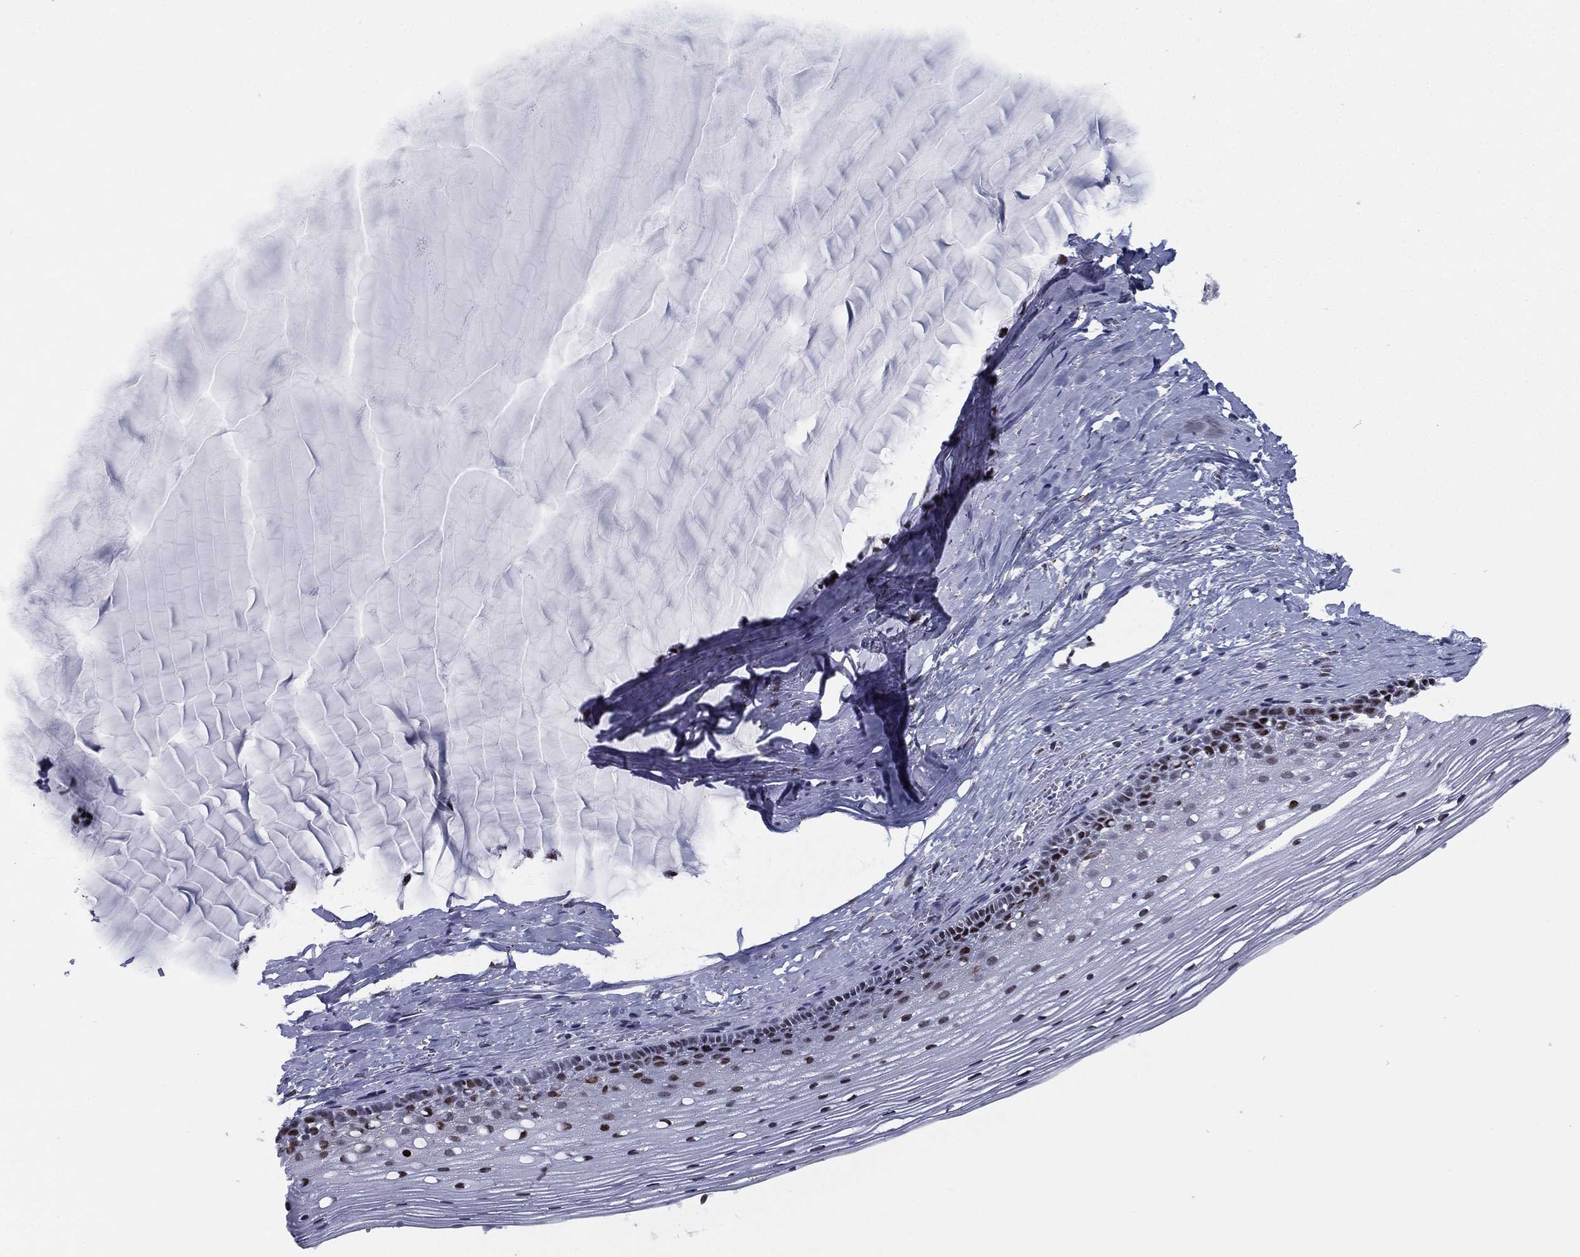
{"staining": {"intensity": "strong", "quantity": "<25%", "location": "nuclear"}, "tissue": "cervix", "cell_type": "Squamous epithelial cells", "image_type": "normal", "snomed": [{"axis": "morphology", "description": "Normal tissue, NOS"}, {"axis": "topography", "description": "Cervix"}], "caption": "High-power microscopy captured an IHC image of unremarkable cervix, revealing strong nuclear positivity in approximately <25% of squamous epithelial cells.", "gene": "CYB561D2", "patient": {"sex": "female", "age": 40}}